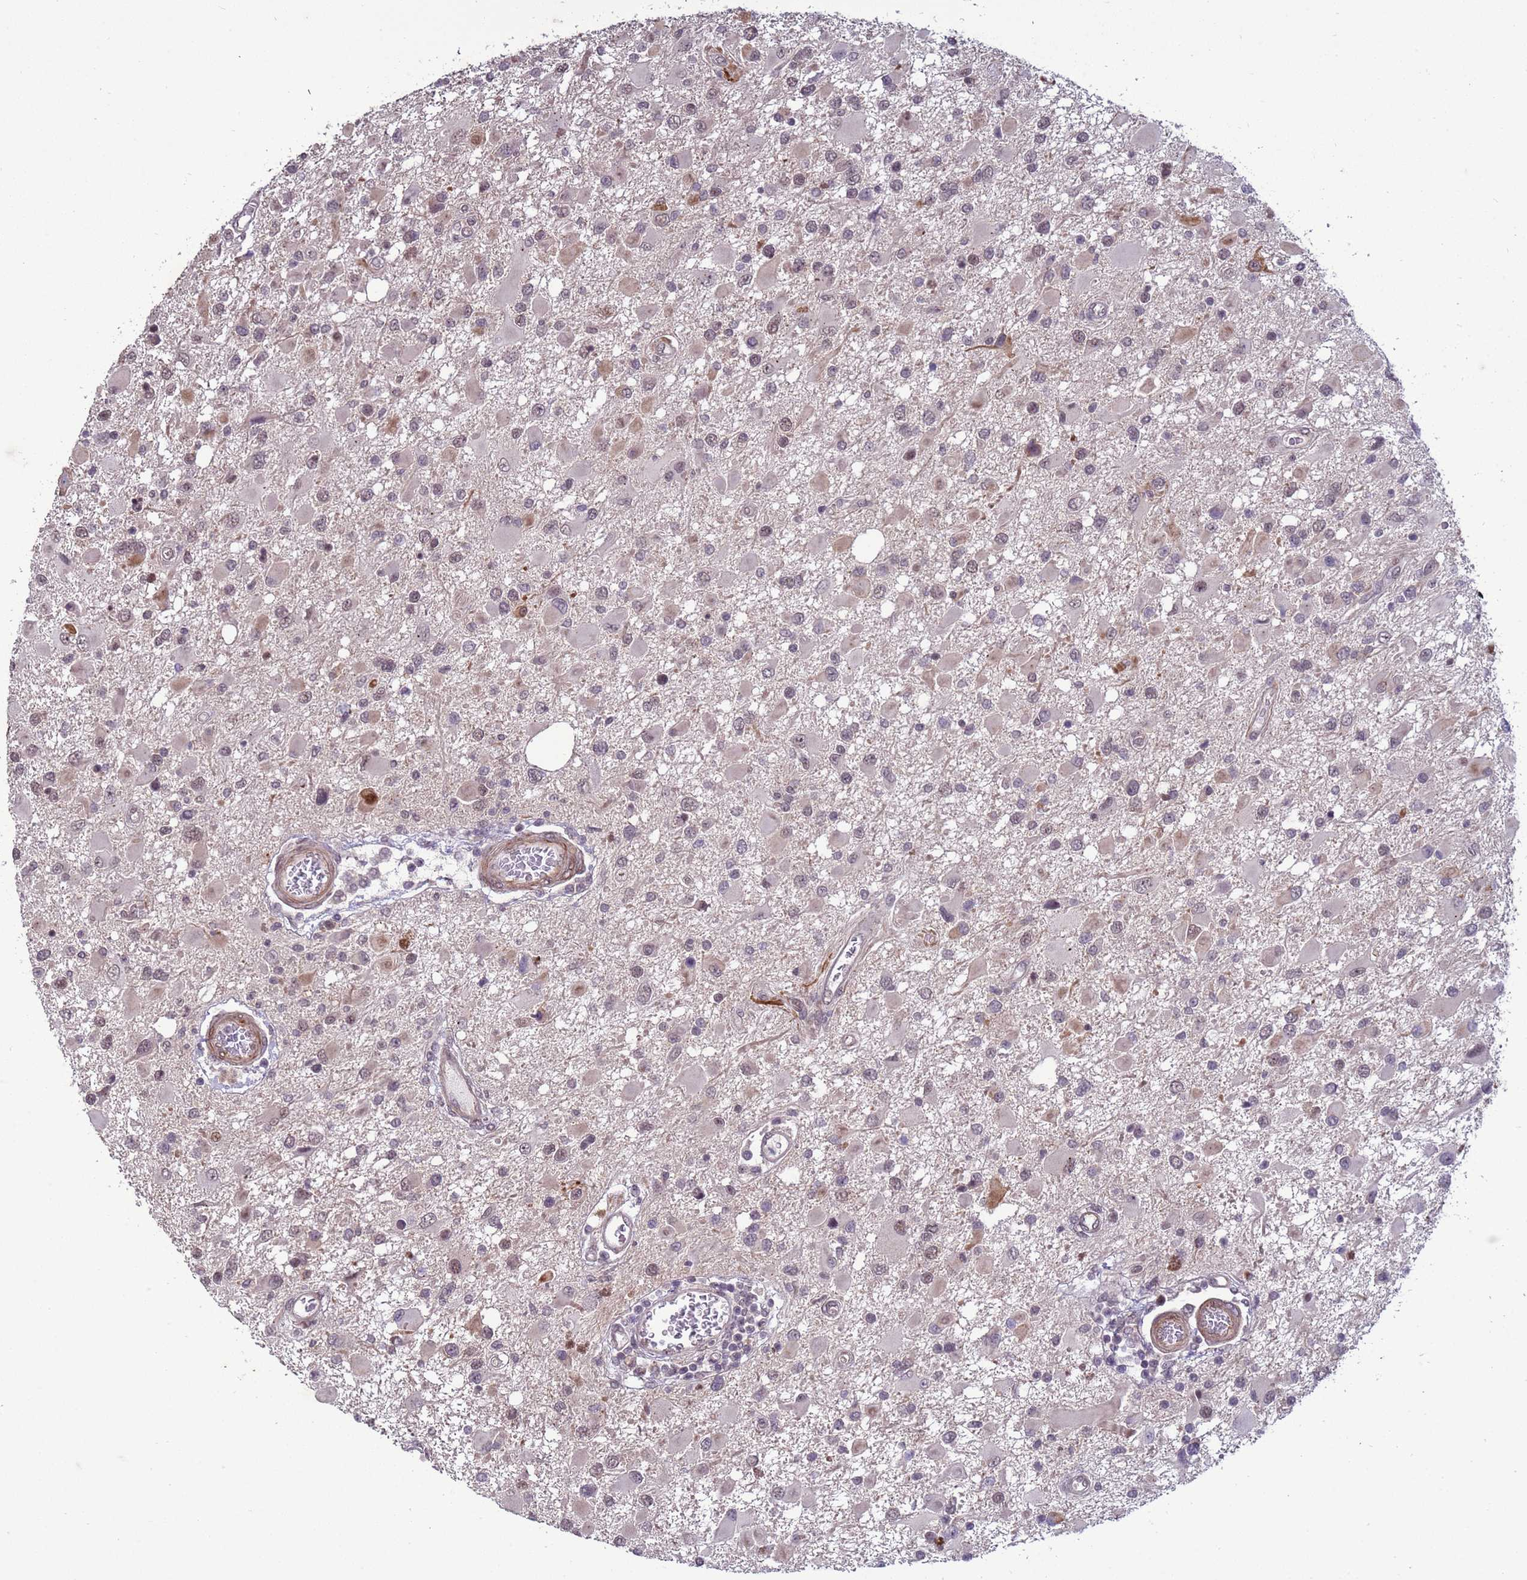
{"staining": {"intensity": "negative", "quantity": "none", "location": "none"}, "tissue": "glioma", "cell_type": "Tumor cells", "image_type": "cancer", "snomed": [{"axis": "morphology", "description": "Glioma, malignant, High grade"}, {"axis": "topography", "description": "Brain"}], "caption": "Immunohistochemical staining of human malignant high-grade glioma exhibits no significant staining in tumor cells.", "gene": "SHC3", "patient": {"sex": "male", "age": 53}}